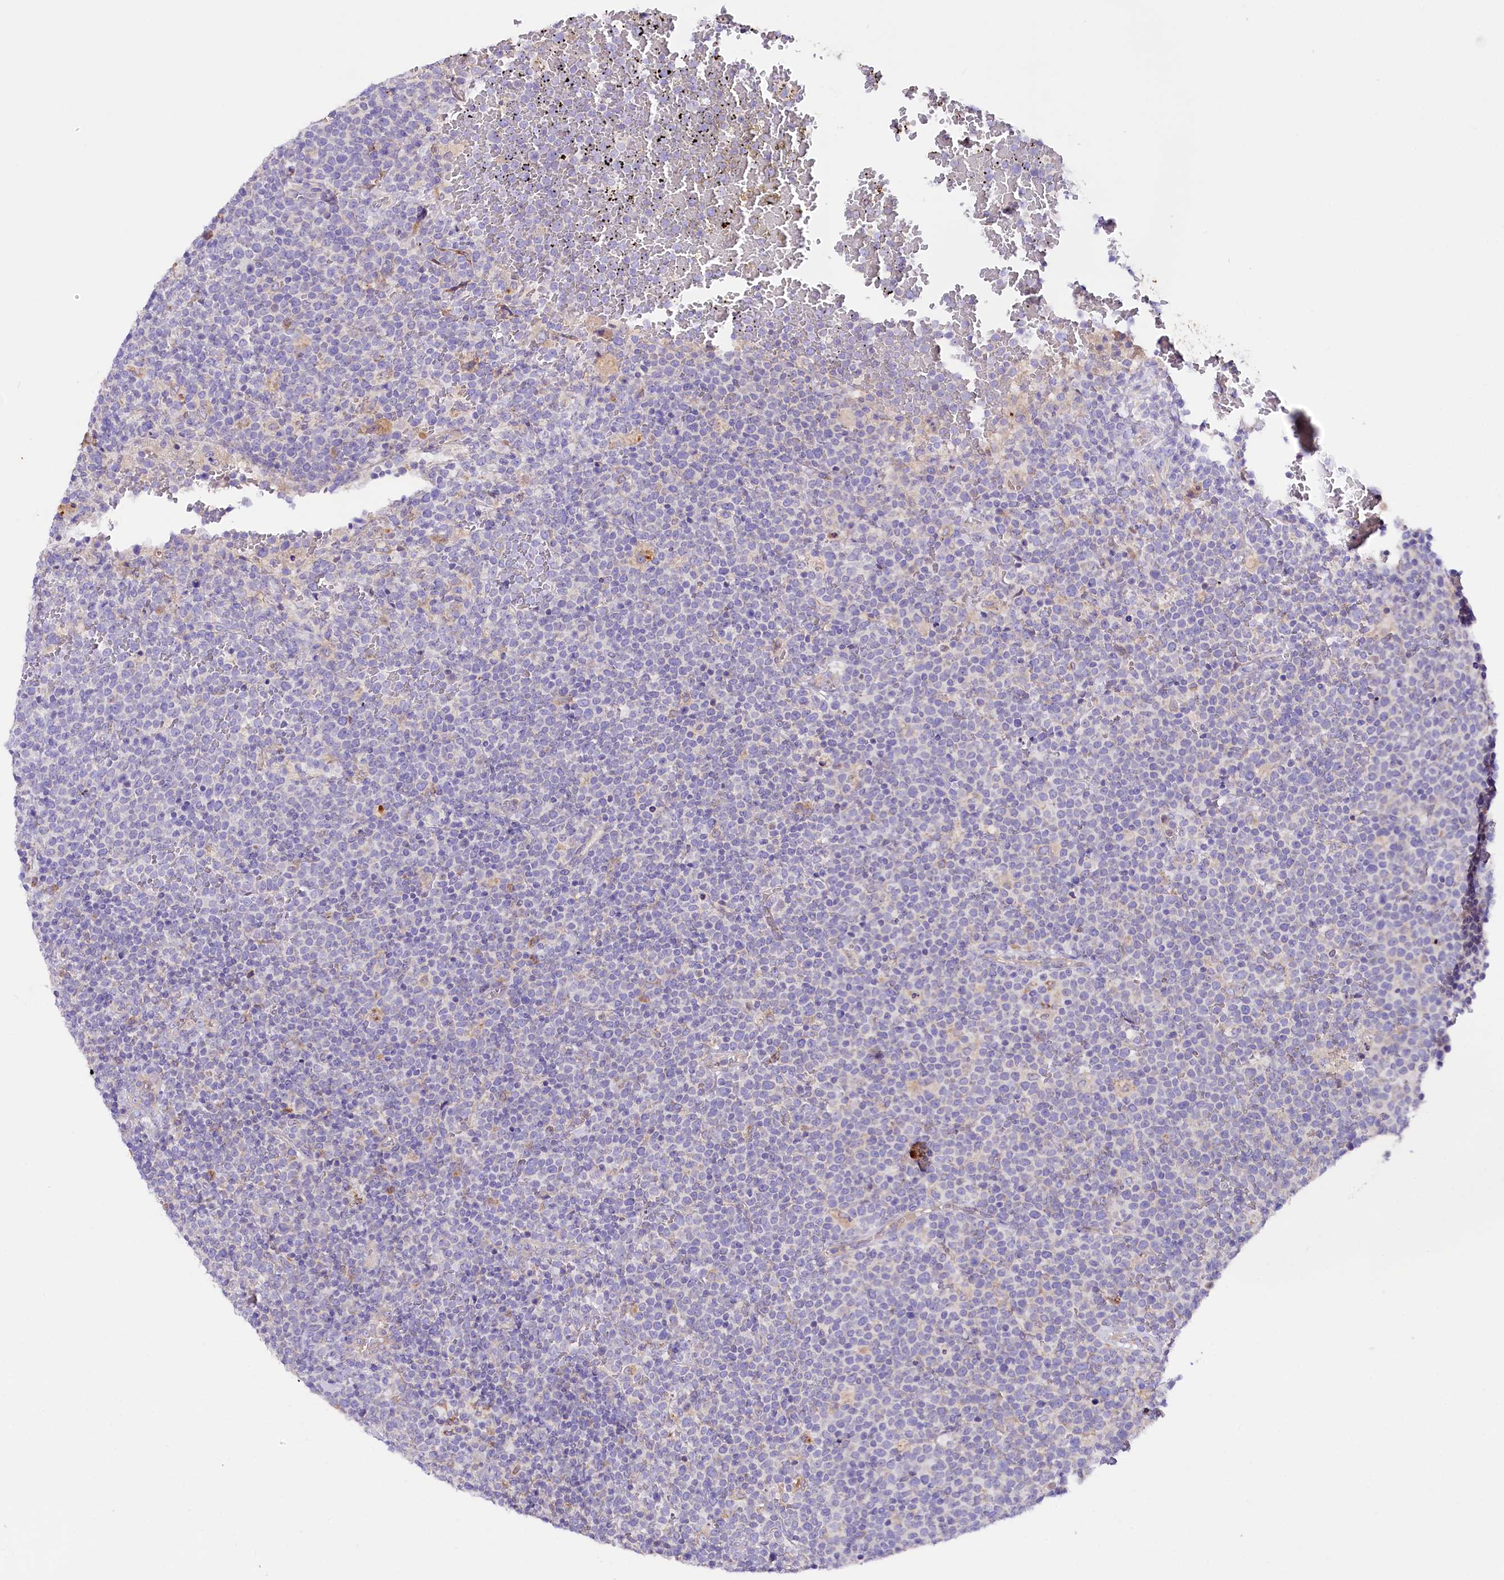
{"staining": {"intensity": "negative", "quantity": "none", "location": "none"}, "tissue": "lymphoma", "cell_type": "Tumor cells", "image_type": "cancer", "snomed": [{"axis": "morphology", "description": "Malignant lymphoma, non-Hodgkin's type, High grade"}, {"axis": "topography", "description": "Lymph node"}], "caption": "DAB immunohistochemical staining of human high-grade malignant lymphoma, non-Hodgkin's type reveals no significant expression in tumor cells.", "gene": "SACM1L", "patient": {"sex": "male", "age": 61}}